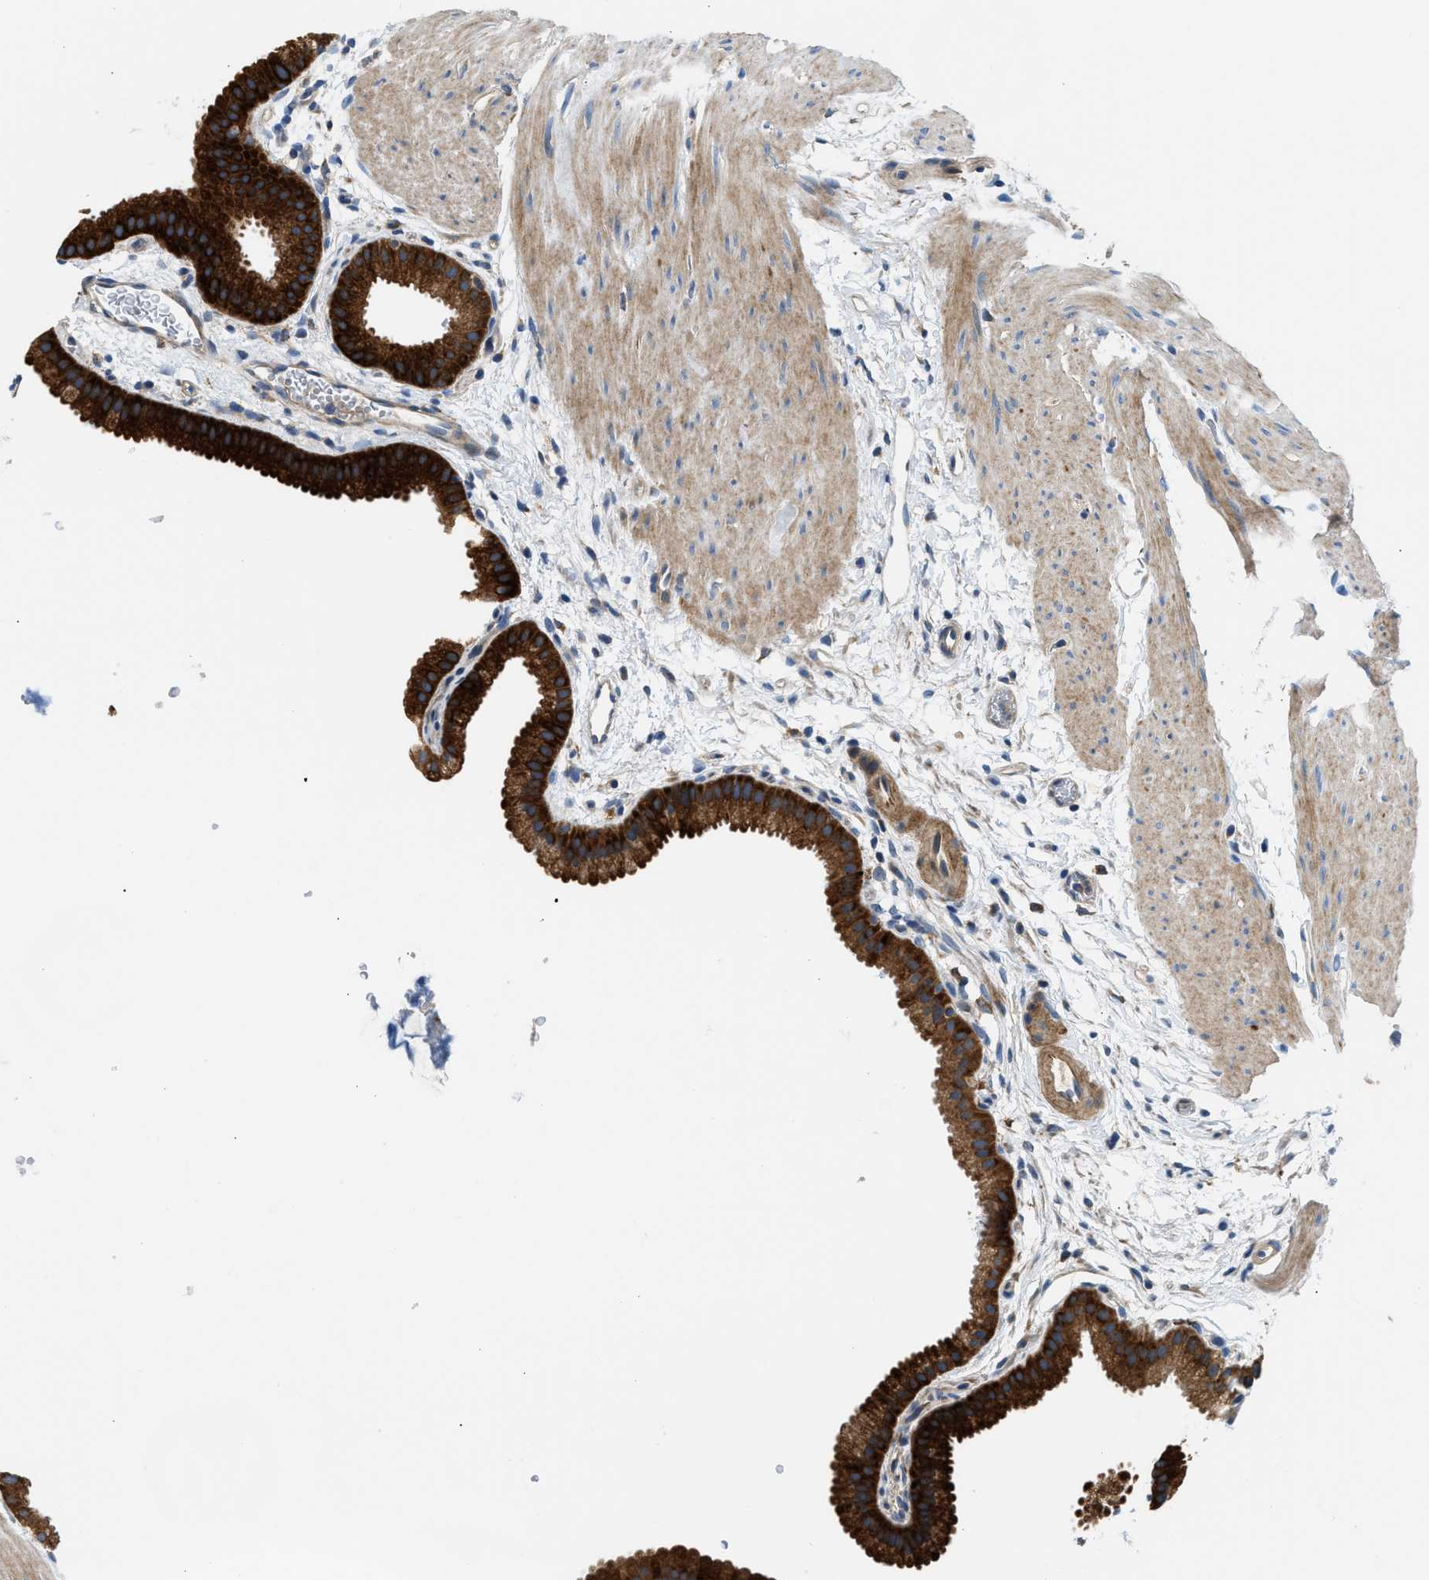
{"staining": {"intensity": "strong", "quantity": ">75%", "location": "cytoplasmic/membranous"}, "tissue": "gallbladder", "cell_type": "Glandular cells", "image_type": "normal", "snomed": [{"axis": "morphology", "description": "Normal tissue, NOS"}, {"axis": "topography", "description": "Gallbladder"}], "caption": "Immunohistochemistry (DAB (3,3'-diaminobenzidine)) staining of benign human gallbladder reveals strong cytoplasmic/membranous protein staining in approximately >75% of glandular cells.", "gene": "LPIN2", "patient": {"sex": "female", "age": 64}}